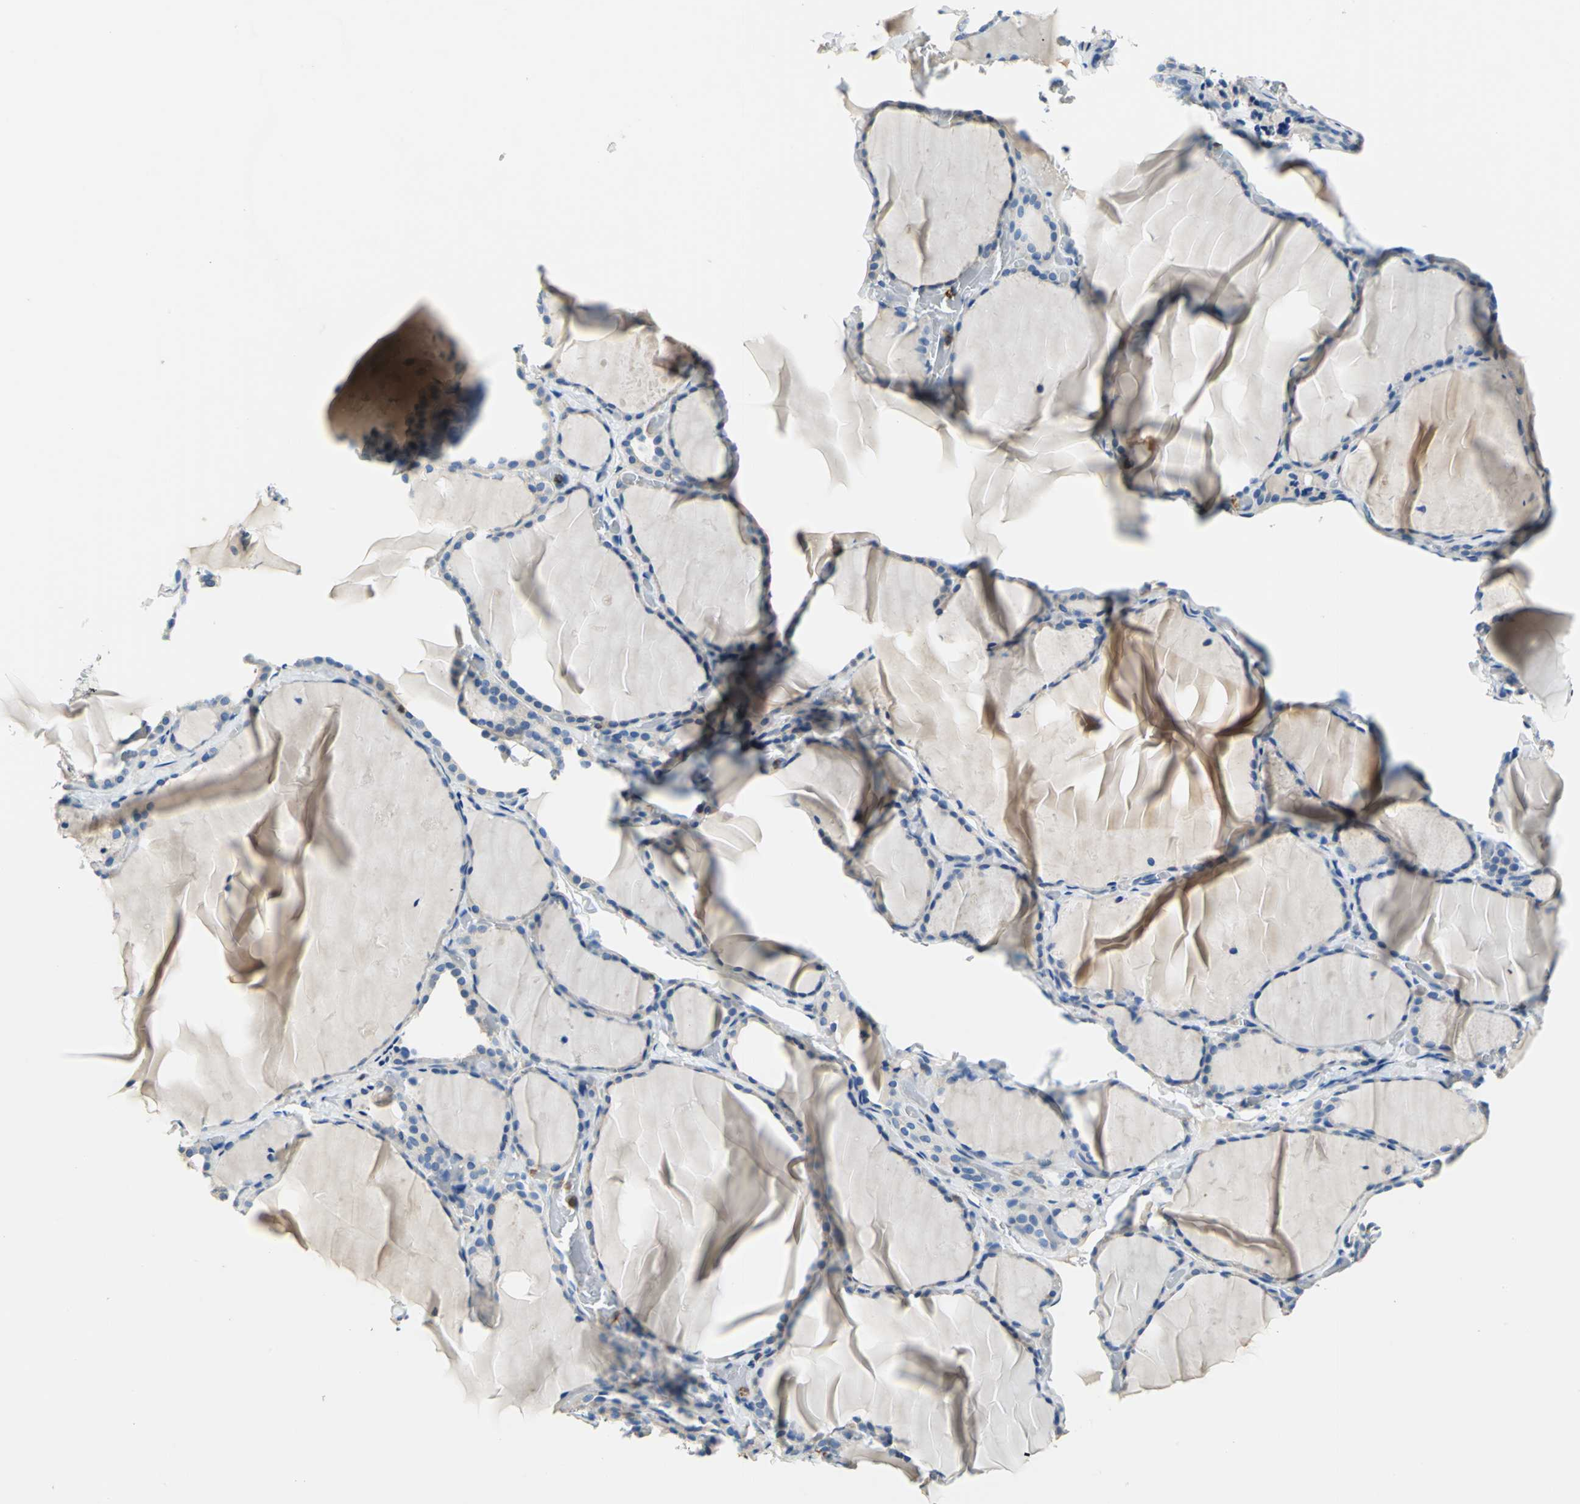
{"staining": {"intensity": "weak", "quantity": "25%-75%", "location": "cytoplasmic/membranous"}, "tissue": "thyroid gland", "cell_type": "Glandular cells", "image_type": "normal", "snomed": [{"axis": "morphology", "description": "Normal tissue, NOS"}, {"axis": "topography", "description": "Thyroid gland"}], "caption": "This histopathology image displays unremarkable thyroid gland stained with IHC to label a protein in brown. The cytoplasmic/membranous of glandular cells show weak positivity for the protein. Nuclei are counter-stained blue.", "gene": "SEPTIN11", "patient": {"sex": "female", "age": 22}}